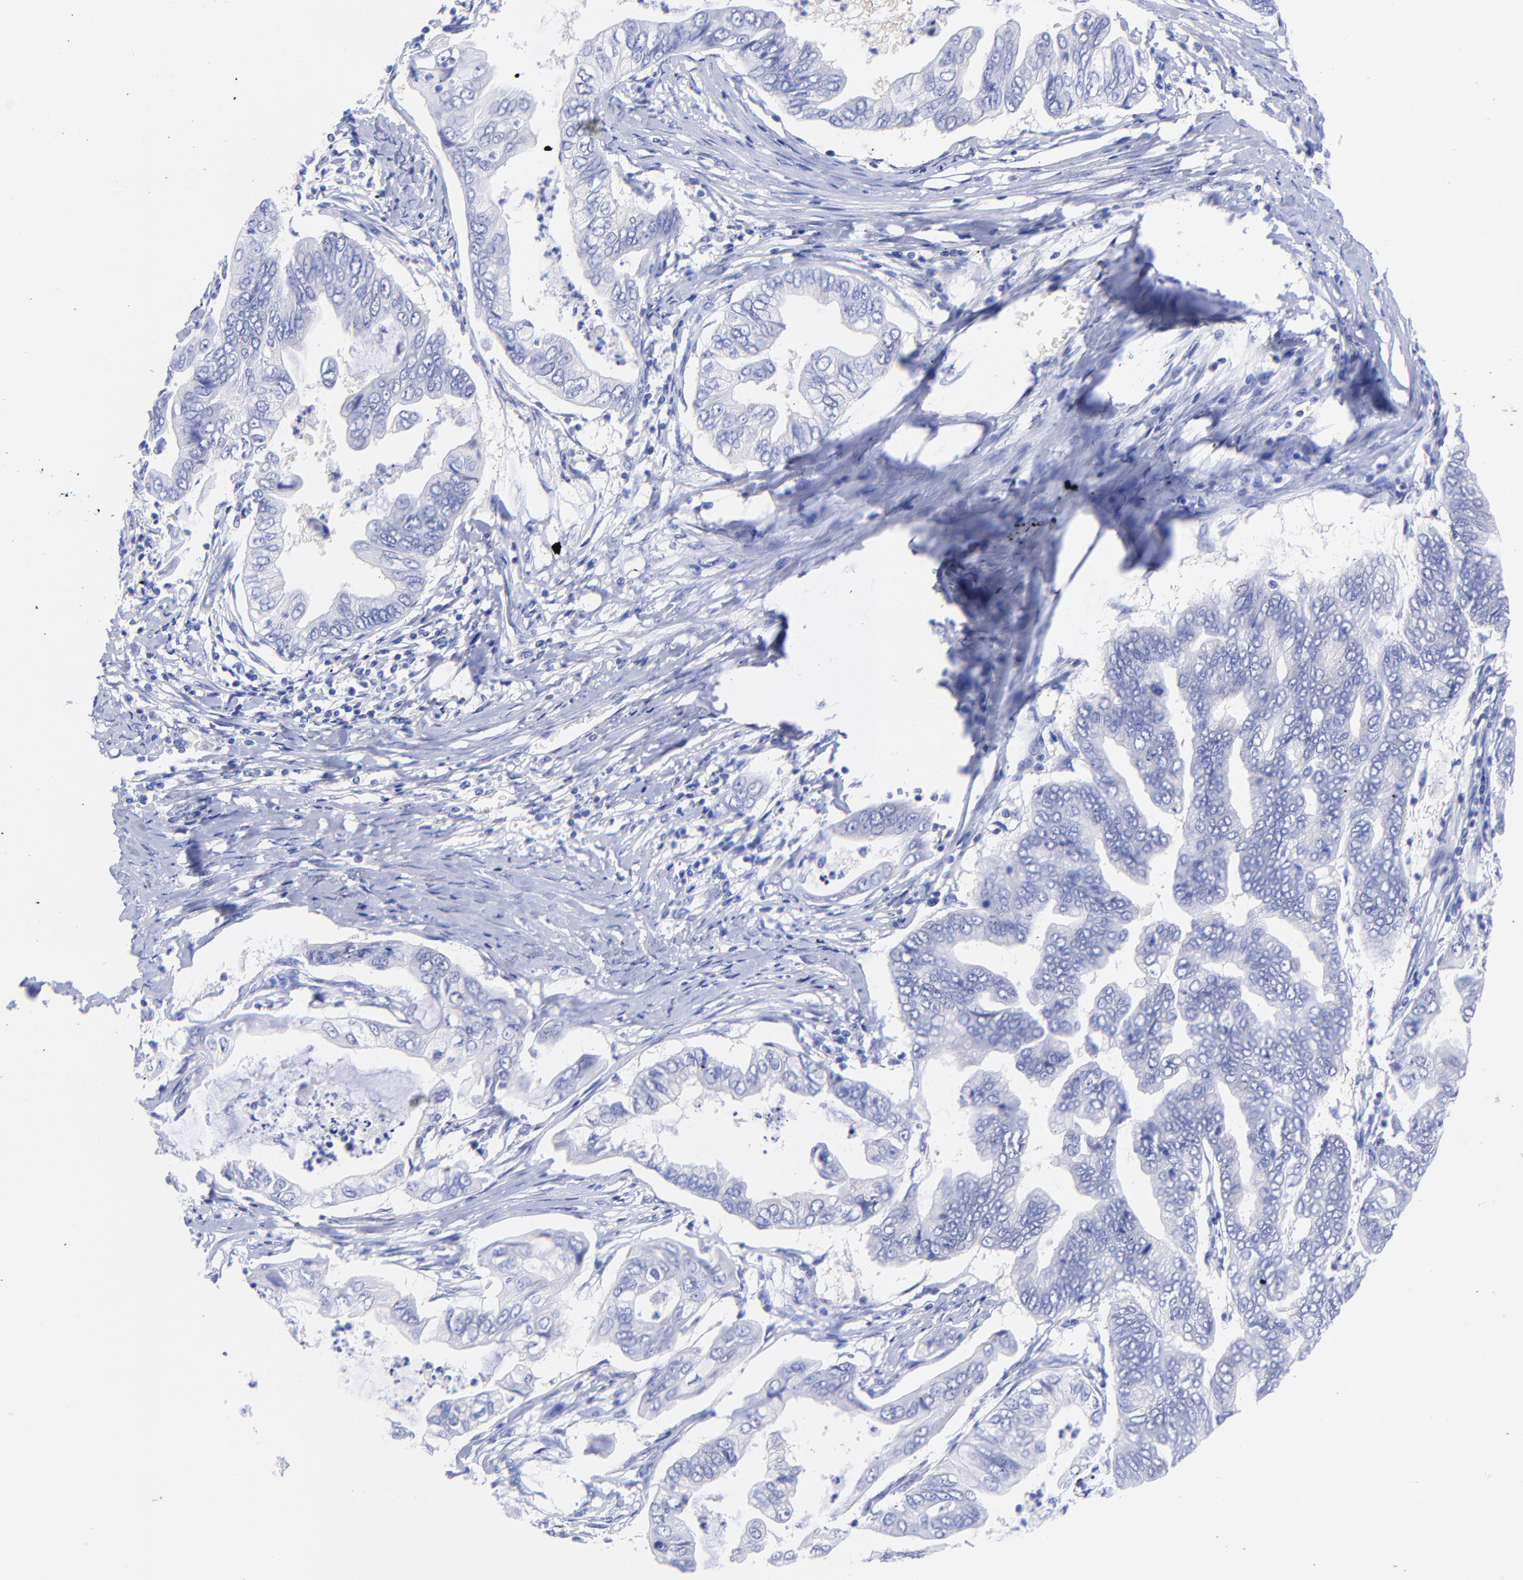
{"staining": {"intensity": "weak", "quantity": "<25%", "location": "cytoplasmic/membranous"}, "tissue": "stomach cancer", "cell_type": "Tumor cells", "image_type": "cancer", "snomed": [{"axis": "morphology", "description": "Adenocarcinoma, NOS"}, {"axis": "topography", "description": "Stomach, upper"}], "caption": "Human stomach cancer (adenocarcinoma) stained for a protein using immunohistochemistry exhibits no expression in tumor cells.", "gene": "GPHN", "patient": {"sex": "male", "age": 80}}